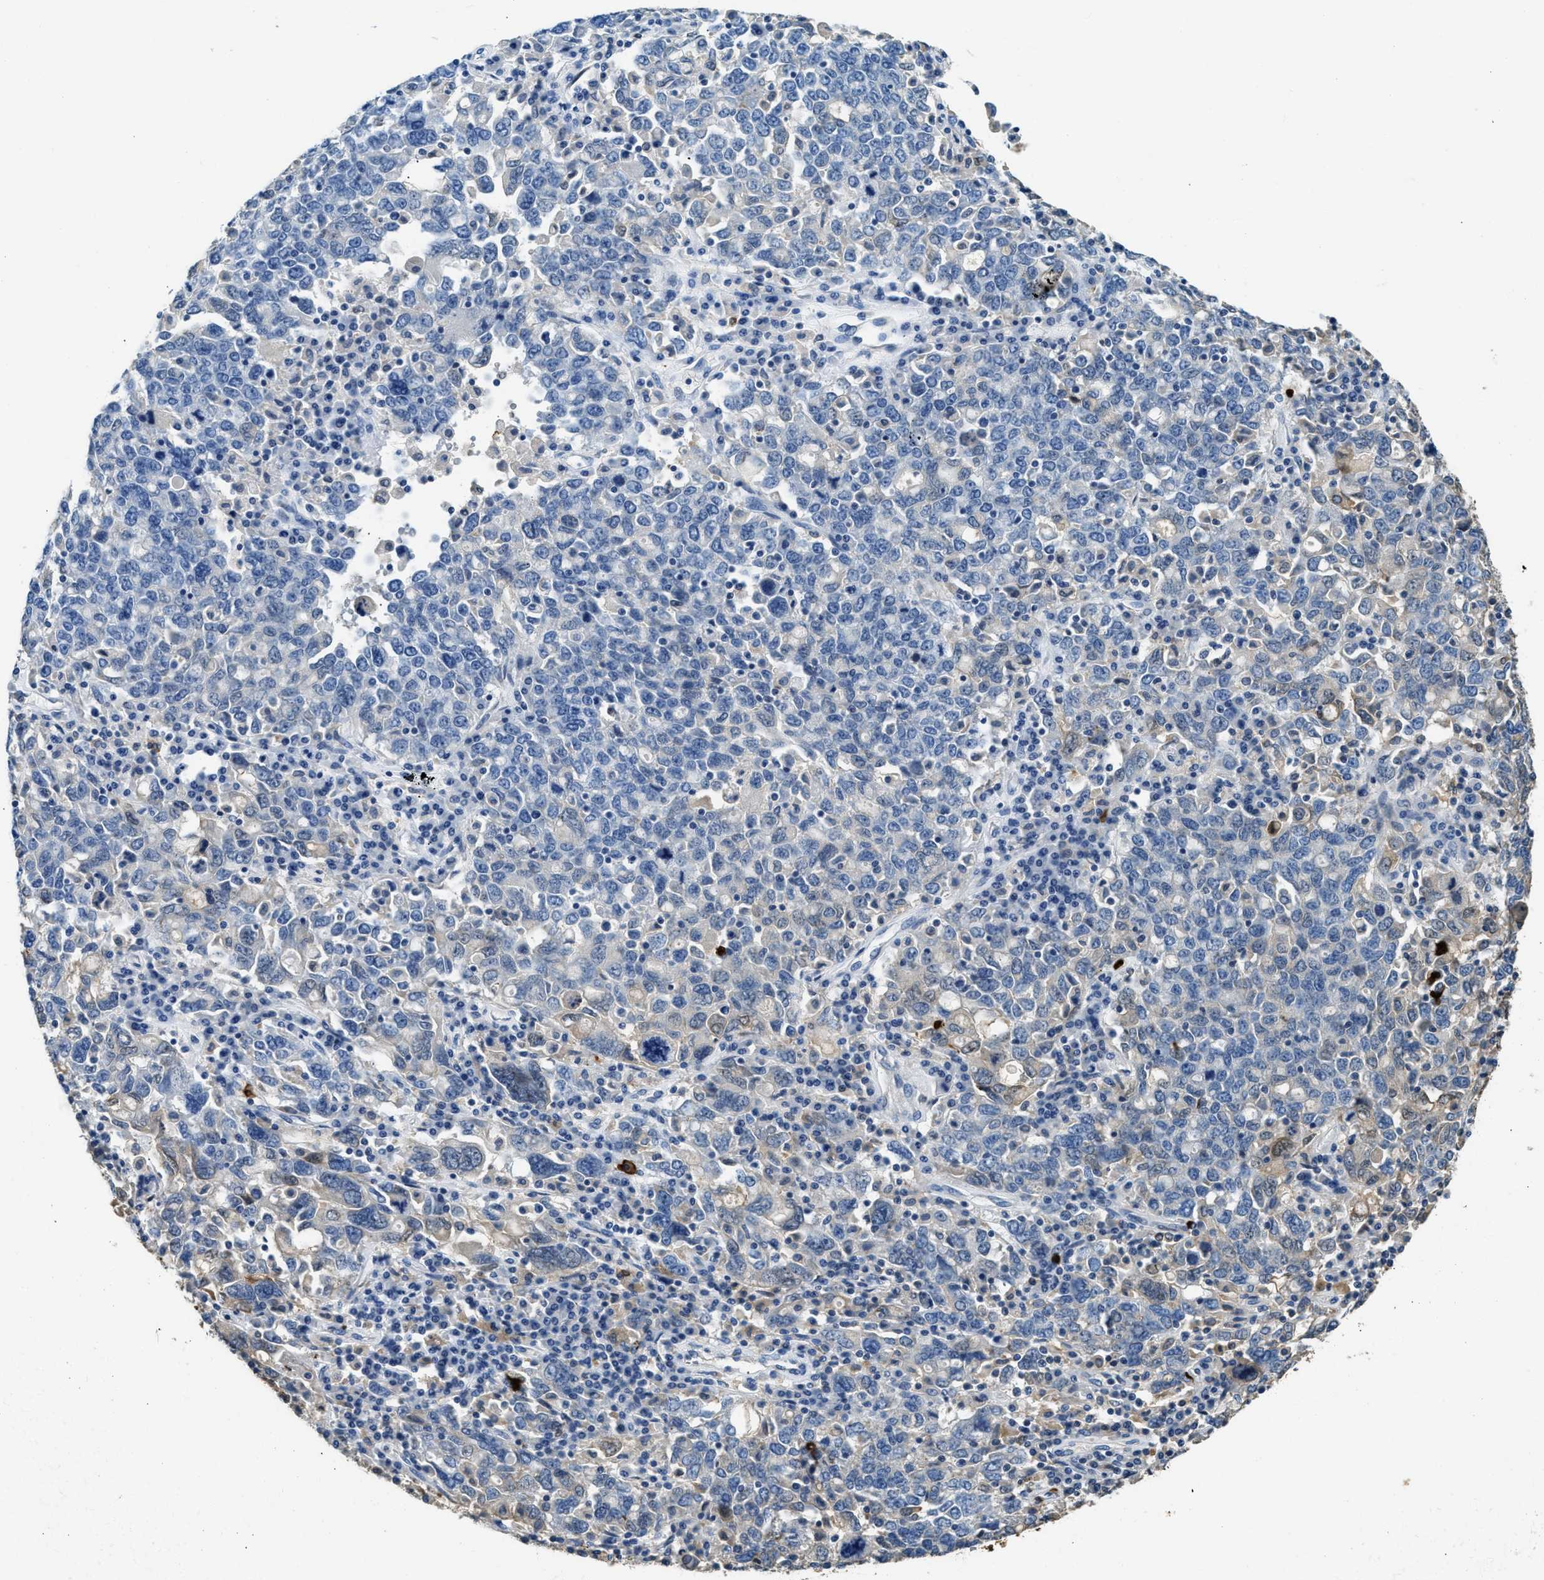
{"staining": {"intensity": "negative", "quantity": "none", "location": "none"}, "tissue": "ovarian cancer", "cell_type": "Tumor cells", "image_type": "cancer", "snomed": [{"axis": "morphology", "description": "Carcinoma, endometroid"}, {"axis": "topography", "description": "Ovary"}], "caption": "This is a histopathology image of immunohistochemistry (IHC) staining of endometroid carcinoma (ovarian), which shows no staining in tumor cells.", "gene": "ANXA3", "patient": {"sex": "female", "age": 62}}